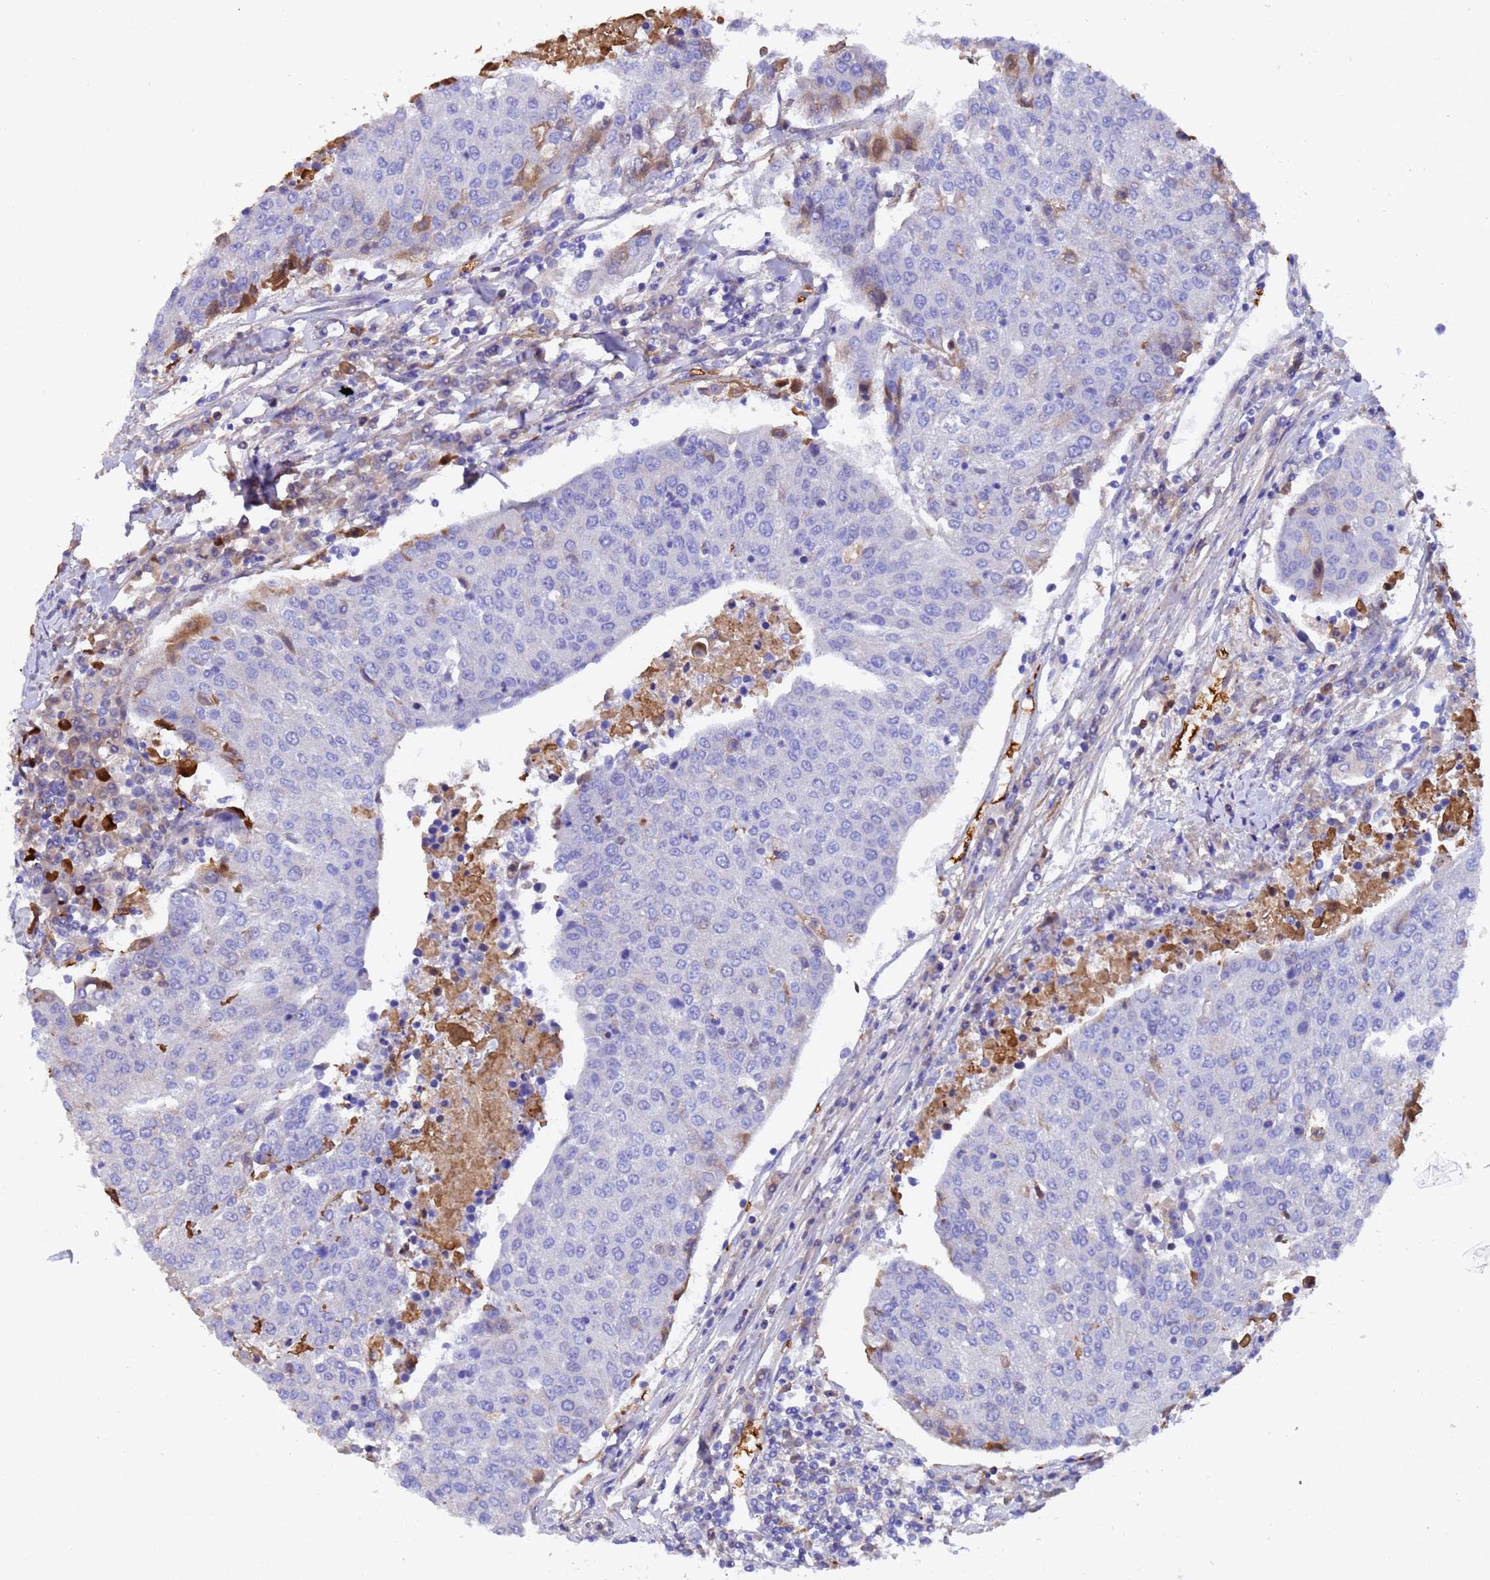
{"staining": {"intensity": "negative", "quantity": "none", "location": "none"}, "tissue": "urothelial cancer", "cell_type": "Tumor cells", "image_type": "cancer", "snomed": [{"axis": "morphology", "description": "Urothelial carcinoma, High grade"}, {"axis": "topography", "description": "Urinary bladder"}], "caption": "IHC of human urothelial cancer shows no expression in tumor cells.", "gene": "ELP6", "patient": {"sex": "female", "age": 85}}